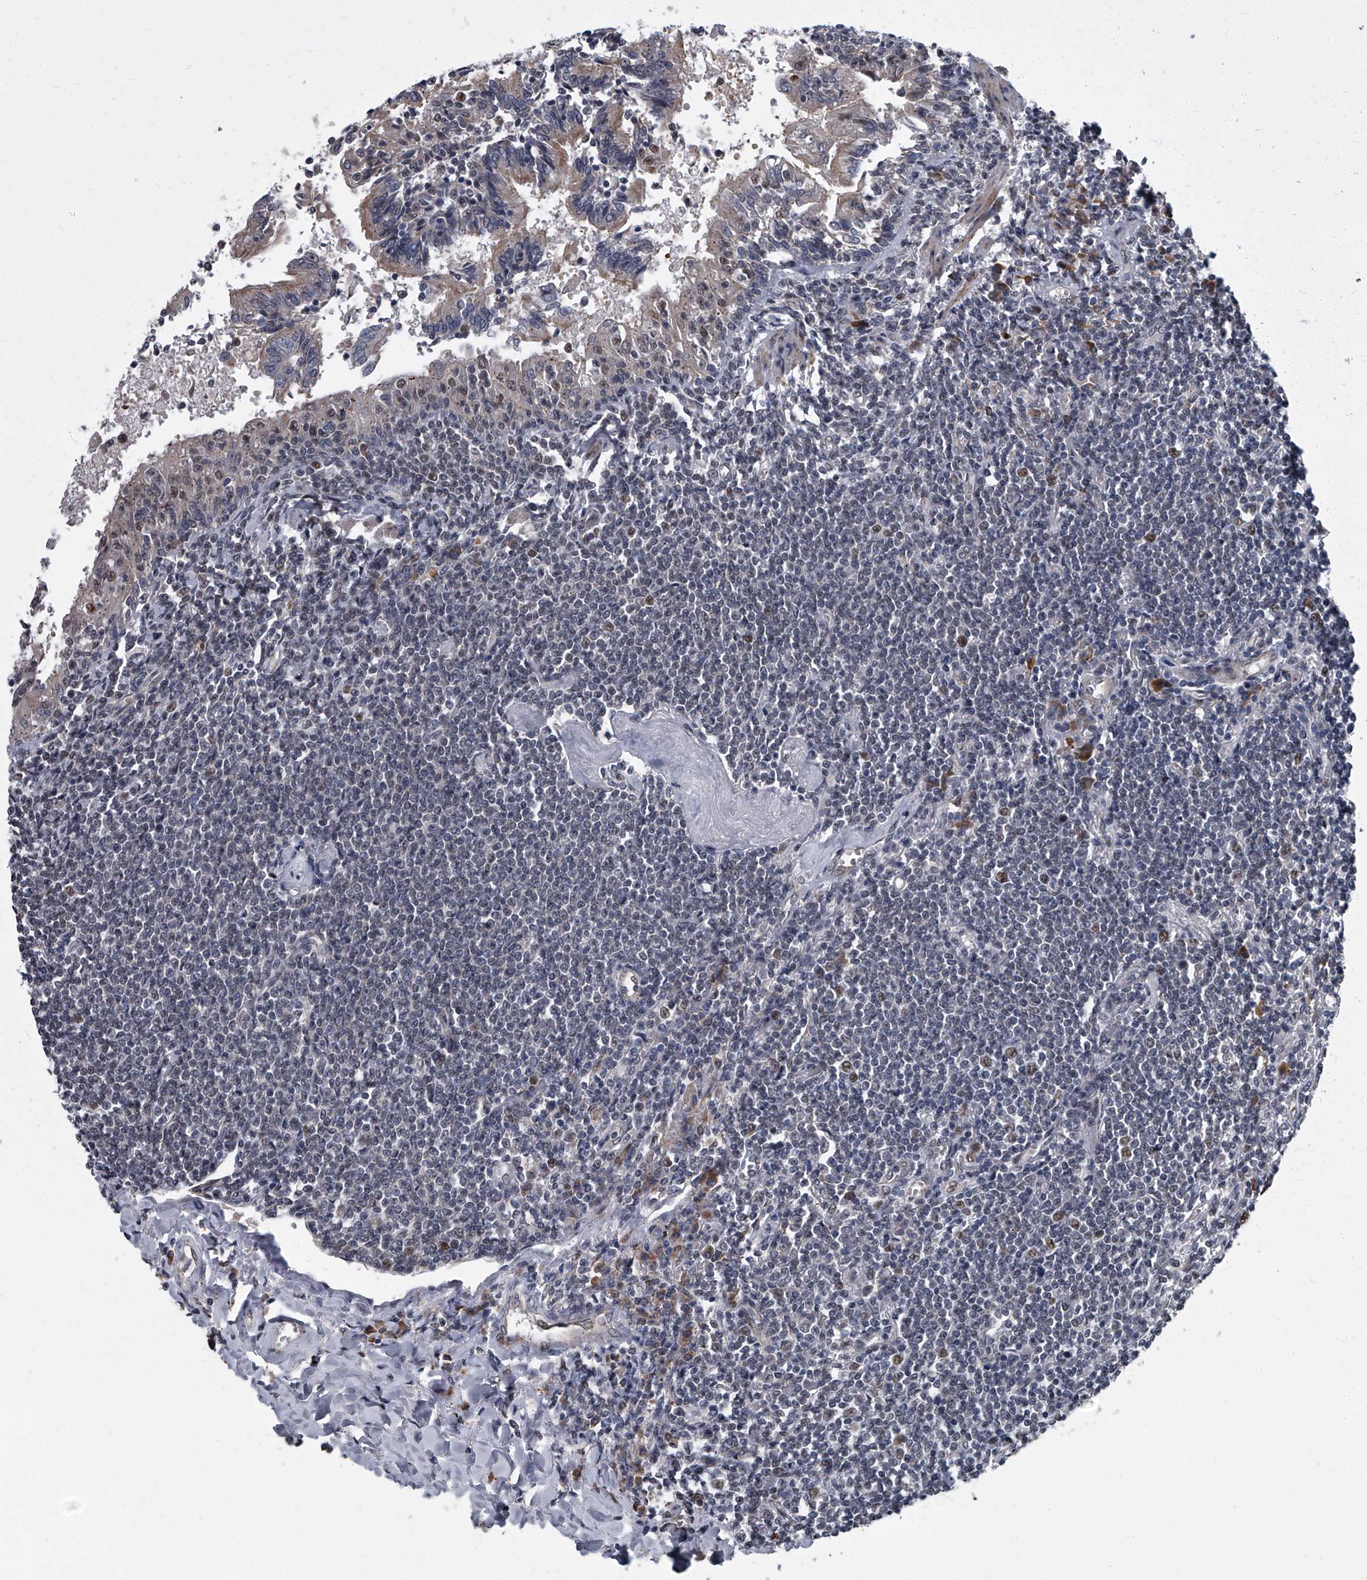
{"staining": {"intensity": "negative", "quantity": "none", "location": "none"}, "tissue": "lymphoma", "cell_type": "Tumor cells", "image_type": "cancer", "snomed": [{"axis": "morphology", "description": "Malignant lymphoma, non-Hodgkin's type, Low grade"}, {"axis": "topography", "description": "Lung"}], "caption": "There is no significant positivity in tumor cells of low-grade malignant lymphoma, non-Hodgkin's type.", "gene": "ZNF274", "patient": {"sex": "female", "age": 71}}